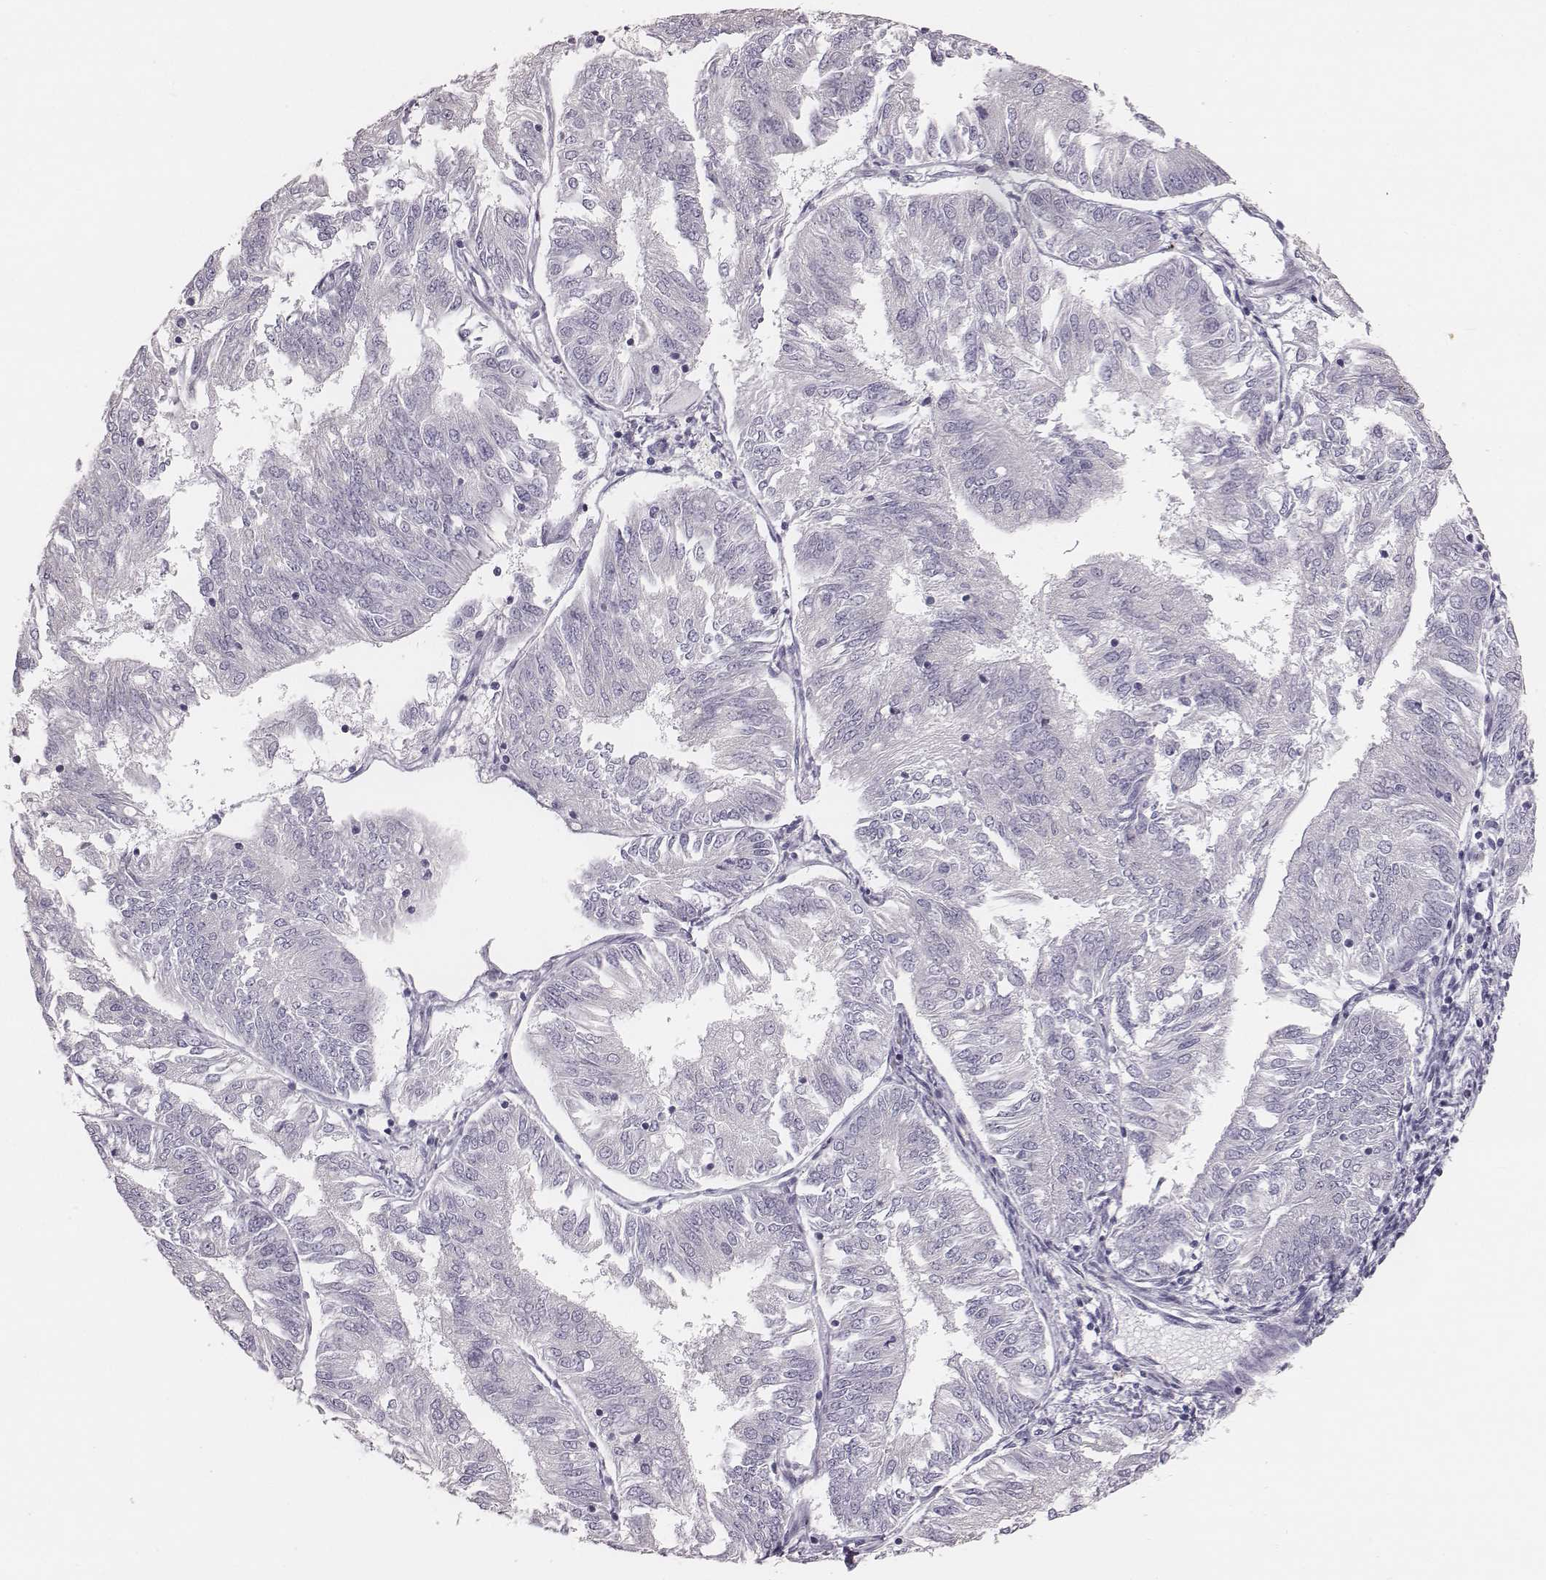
{"staining": {"intensity": "negative", "quantity": "none", "location": "none"}, "tissue": "endometrial cancer", "cell_type": "Tumor cells", "image_type": "cancer", "snomed": [{"axis": "morphology", "description": "Adenocarcinoma, NOS"}, {"axis": "topography", "description": "Endometrium"}], "caption": "Immunohistochemistry micrograph of neoplastic tissue: endometrial cancer (adenocarcinoma) stained with DAB (3,3'-diaminobenzidine) shows no significant protein staining in tumor cells.", "gene": "C6orf58", "patient": {"sex": "female", "age": 58}}